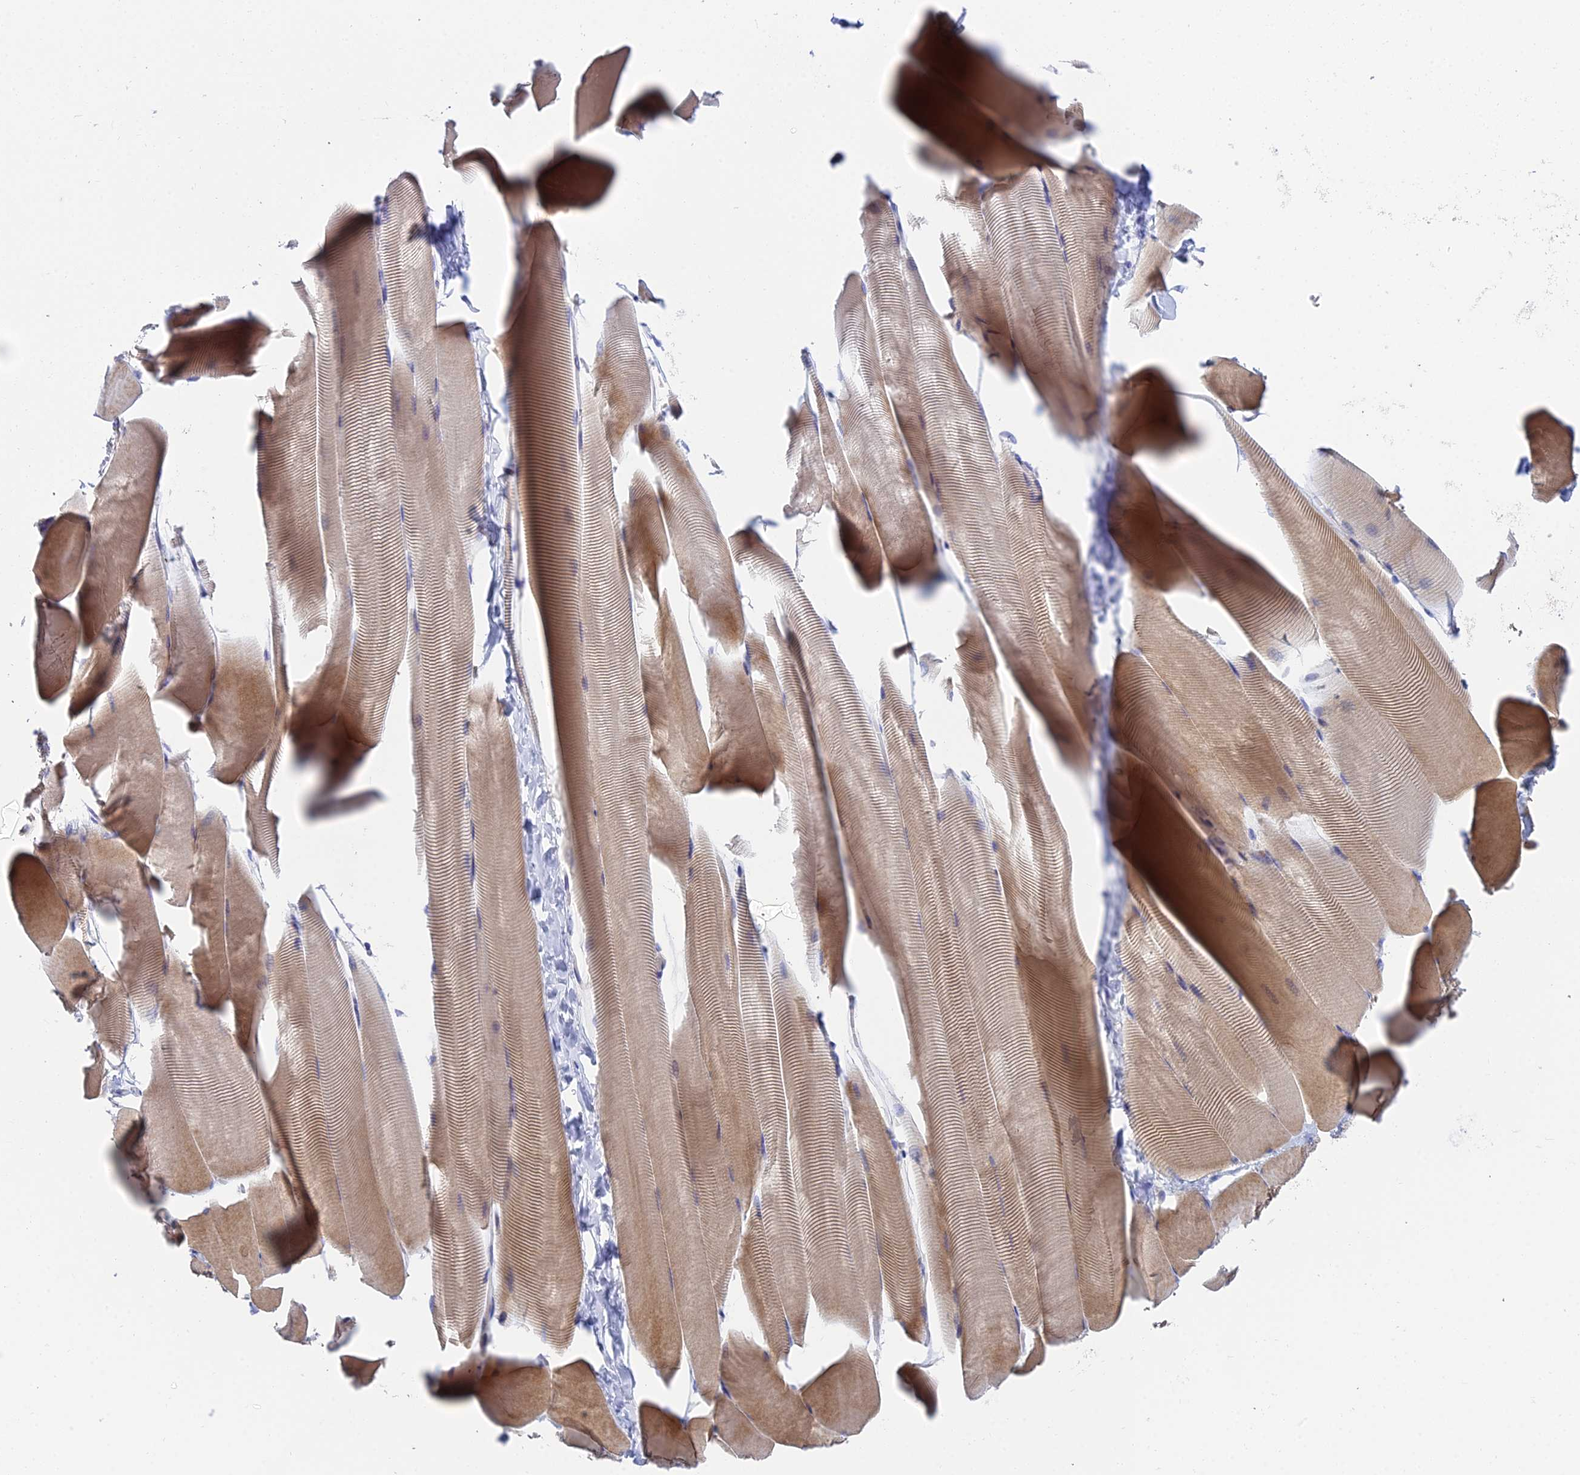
{"staining": {"intensity": "weak", "quantity": ">75%", "location": "cytoplasmic/membranous"}, "tissue": "skeletal muscle", "cell_type": "Myocytes", "image_type": "normal", "snomed": [{"axis": "morphology", "description": "Normal tissue, NOS"}, {"axis": "topography", "description": "Skeletal muscle"}], "caption": "The image exhibits immunohistochemical staining of normal skeletal muscle. There is weak cytoplasmic/membranous positivity is seen in approximately >75% of myocytes. Nuclei are stained in blue.", "gene": "CSPG4", "patient": {"sex": "male", "age": 25}}